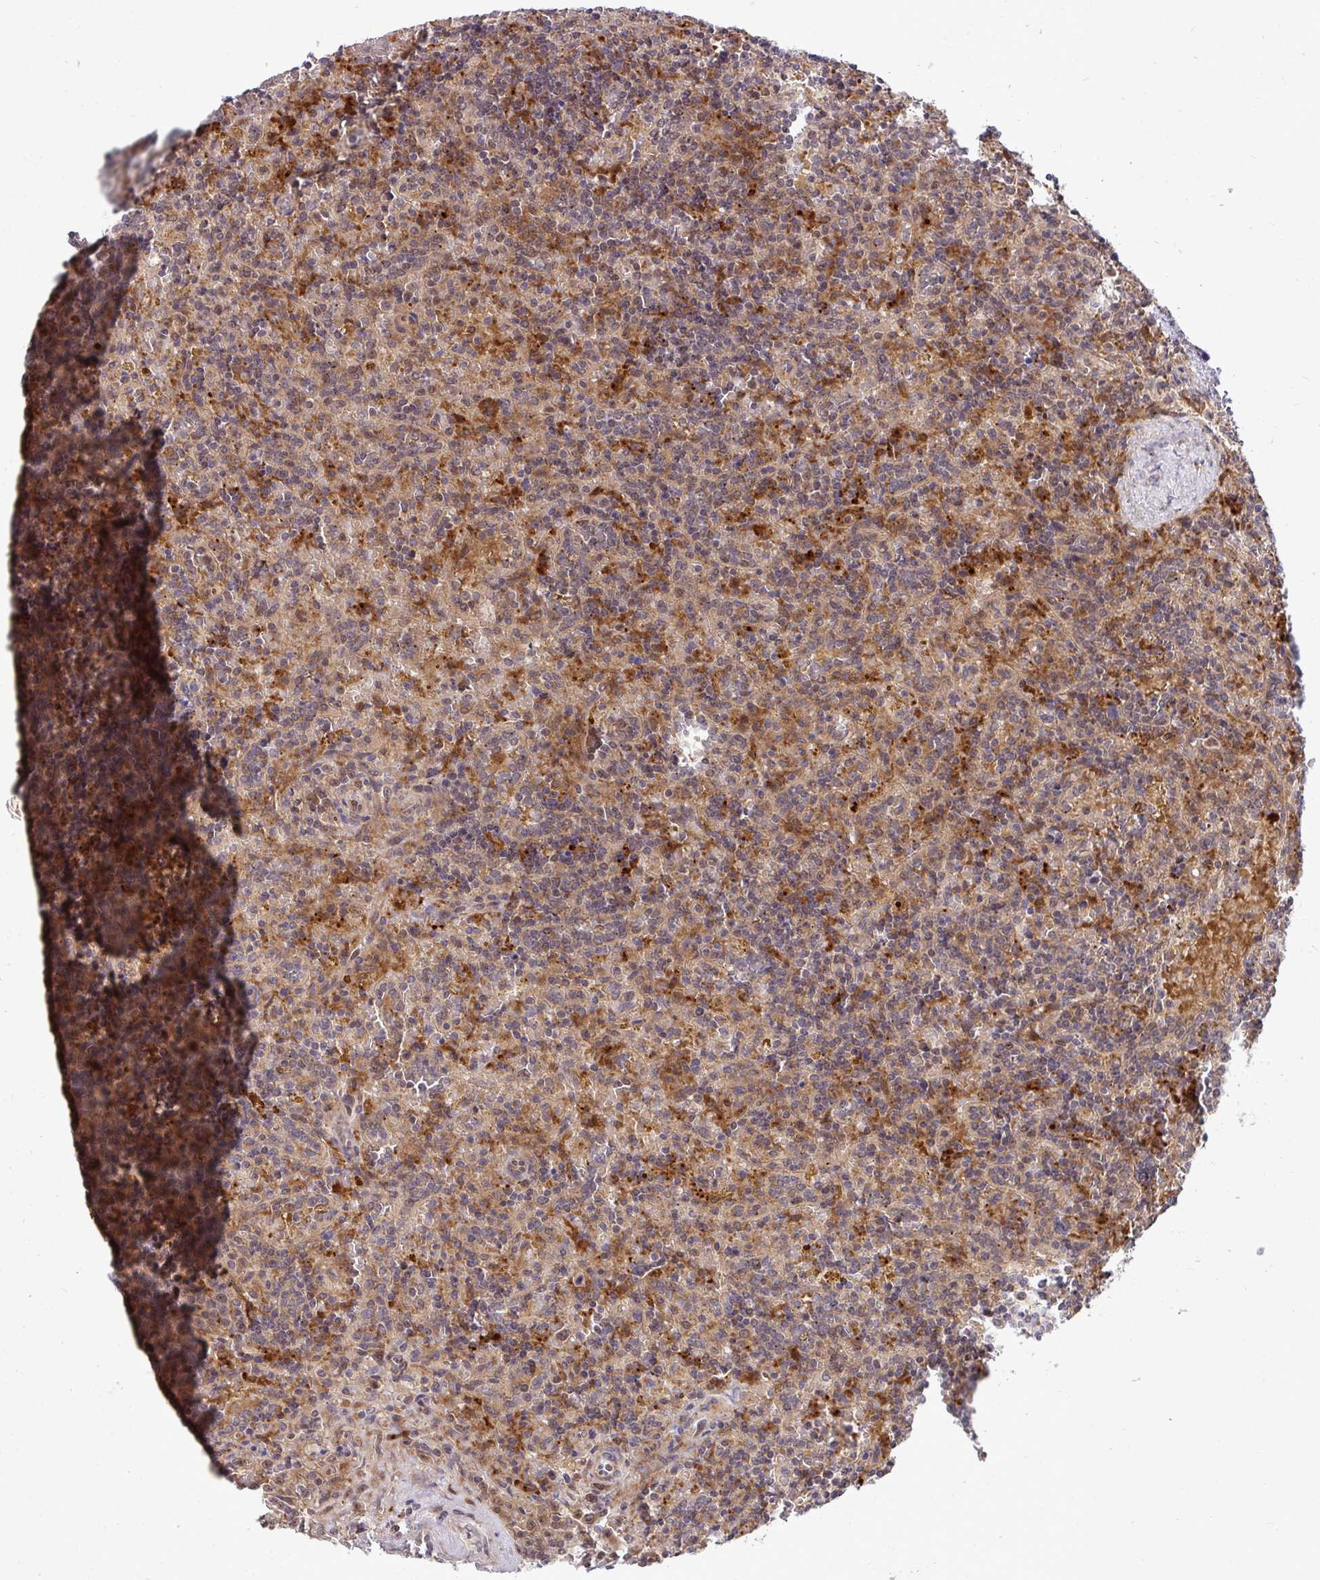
{"staining": {"intensity": "moderate", "quantity": "25%-75%", "location": "cytoplasmic/membranous"}, "tissue": "lymphoma", "cell_type": "Tumor cells", "image_type": "cancer", "snomed": [{"axis": "morphology", "description": "Malignant lymphoma, non-Hodgkin's type, Low grade"}, {"axis": "topography", "description": "Spleen"}], "caption": "Low-grade malignant lymphoma, non-Hodgkin's type stained with immunohistochemistry (IHC) shows moderate cytoplasmic/membranous staining in about 25%-75% of tumor cells.", "gene": "TRIM44", "patient": {"sex": "male", "age": 67}}